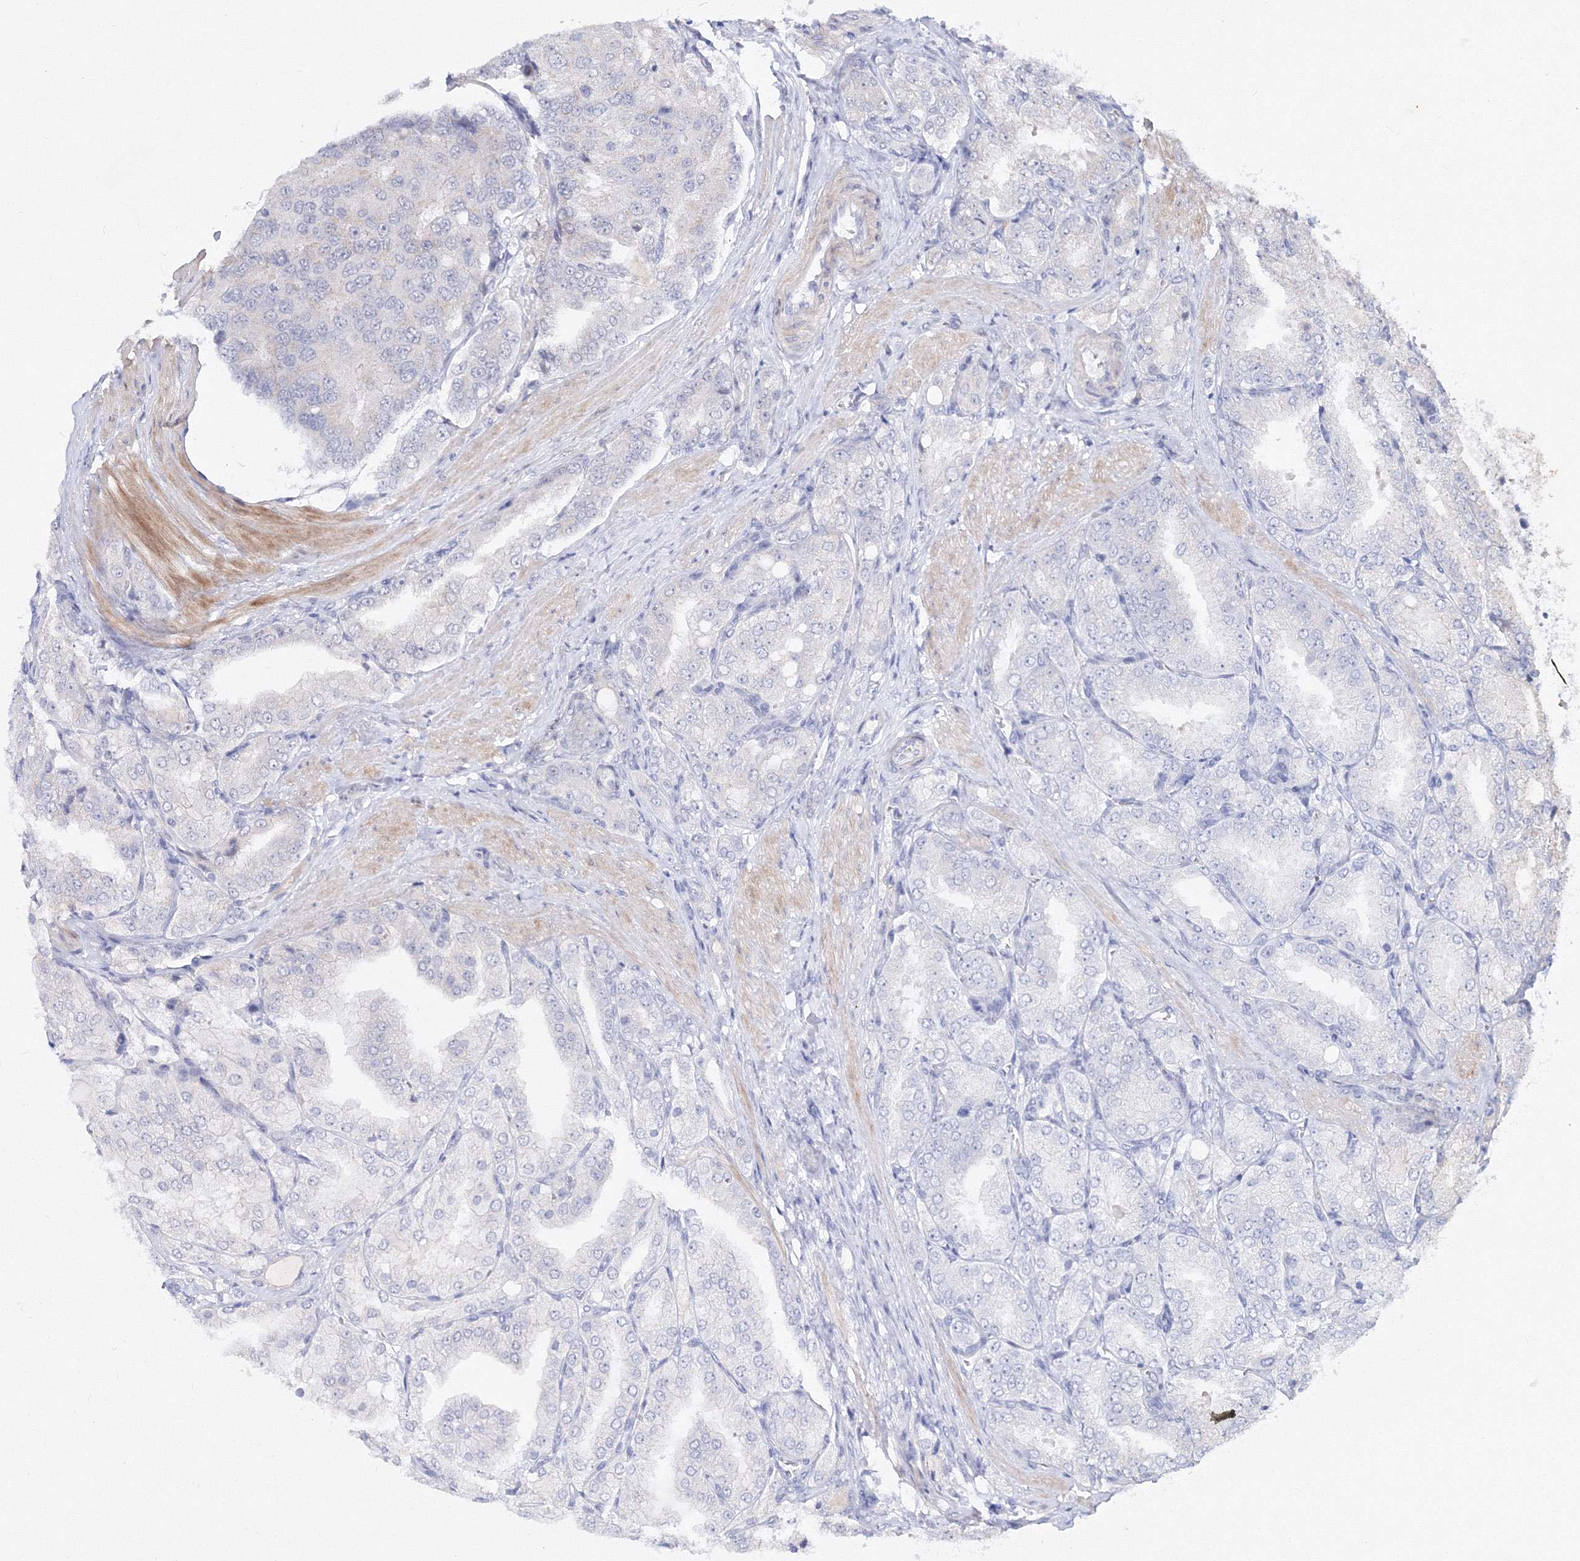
{"staining": {"intensity": "negative", "quantity": "none", "location": "none"}, "tissue": "prostate cancer", "cell_type": "Tumor cells", "image_type": "cancer", "snomed": [{"axis": "morphology", "description": "Adenocarcinoma, High grade"}, {"axis": "topography", "description": "Prostate"}], "caption": "An immunohistochemistry (IHC) photomicrograph of prostate cancer (adenocarcinoma (high-grade)) is shown. There is no staining in tumor cells of prostate cancer (adenocarcinoma (high-grade)). Brightfield microscopy of immunohistochemistry stained with DAB (brown) and hematoxylin (blue), captured at high magnification.", "gene": "C11orf52", "patient": {"sex": "male", "age": 50}}